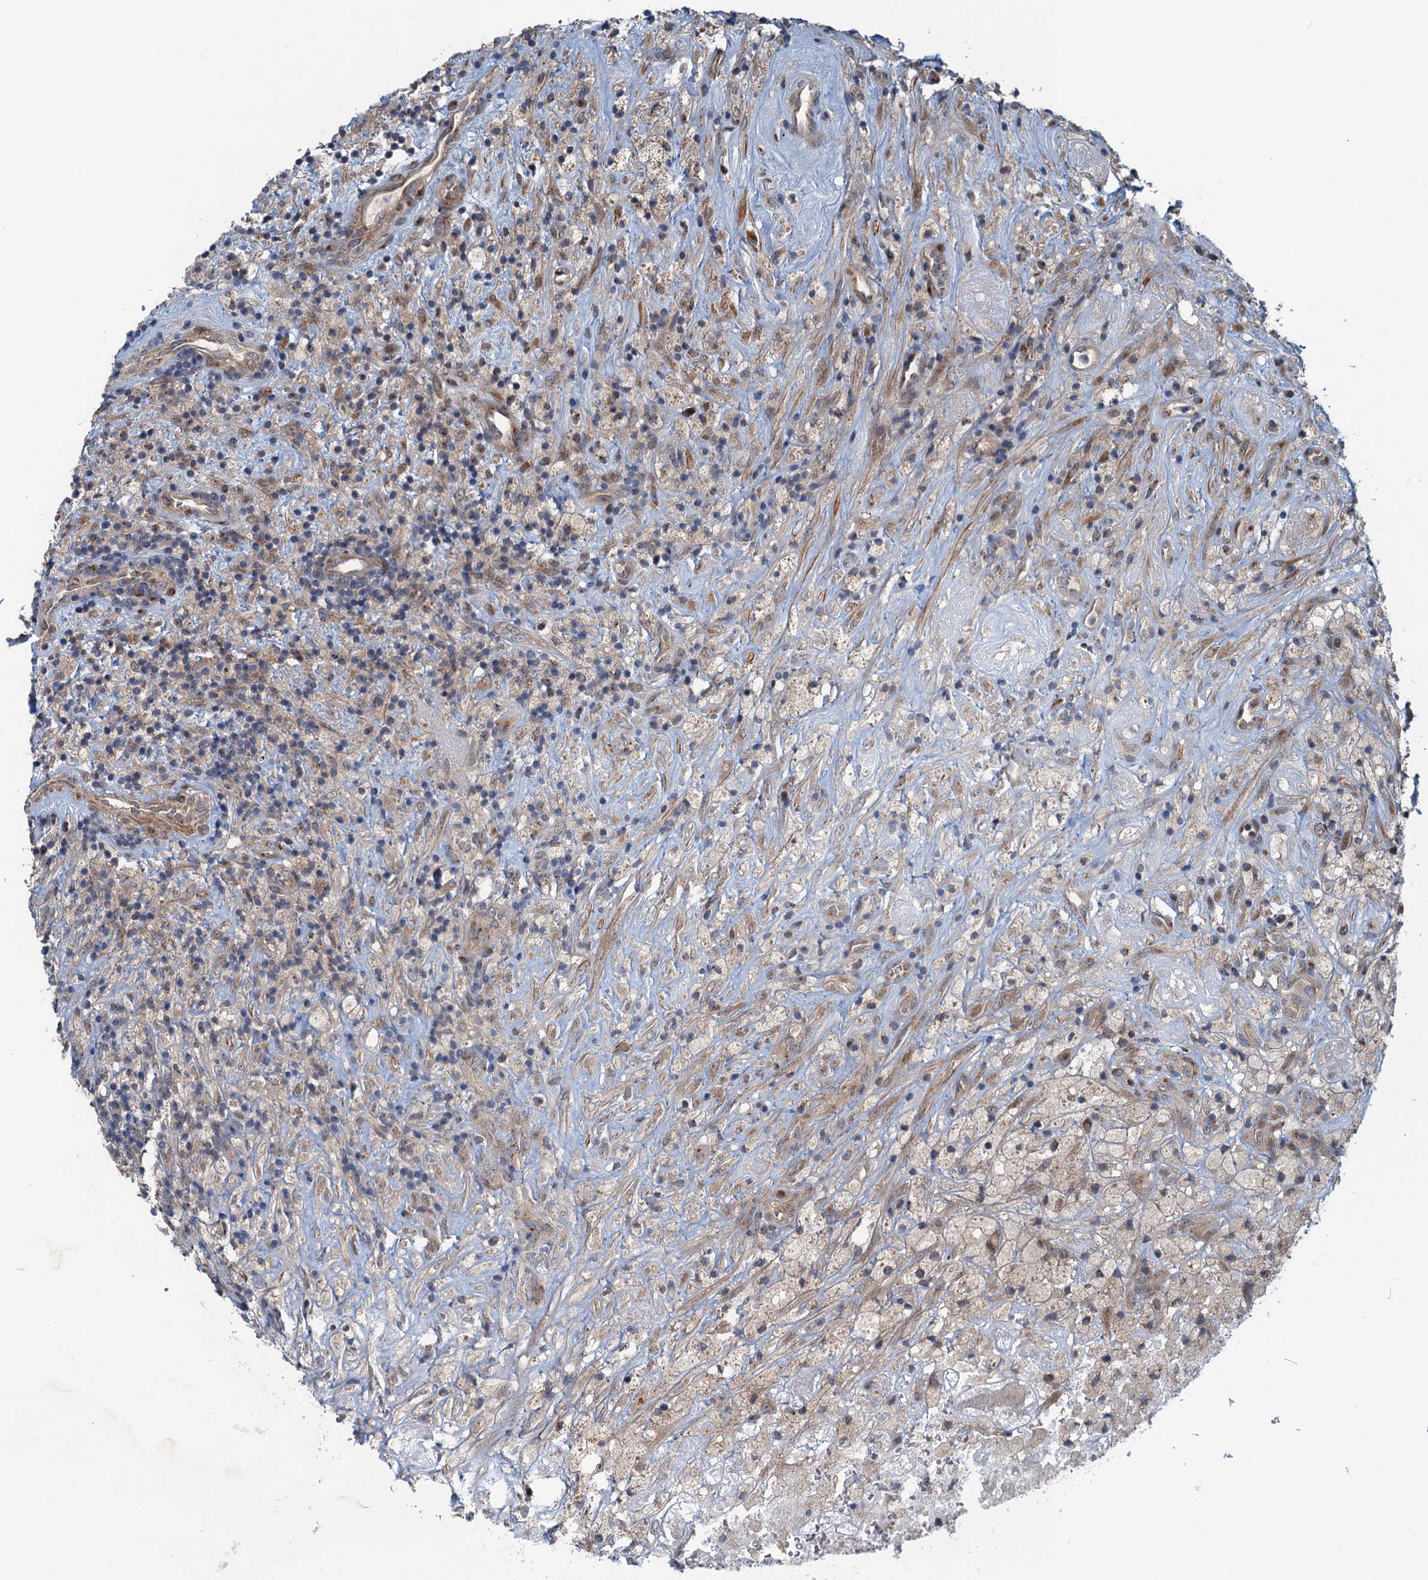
{"staining": {"intensity": "weak", "quantity": "25%-75%", "location": "cytoplasmic/membranous"}, "tissue": "glioma", "cell_type": "Tumor cells", "image_type": "cancer", "snomed": [{"axis": "morphology", "description": "Glioma, malignant, High grade"}, {"axis": "topography", "description": "Brain"}], "caption": "High-power microscopy captured an IHC image of glioma, revealing weak cytoplasmic/membranous staining in approximately 25%-75% of tumor cells.", "gene": "DYNC2I2", "patient": {"sex": "male", "age": 69}}